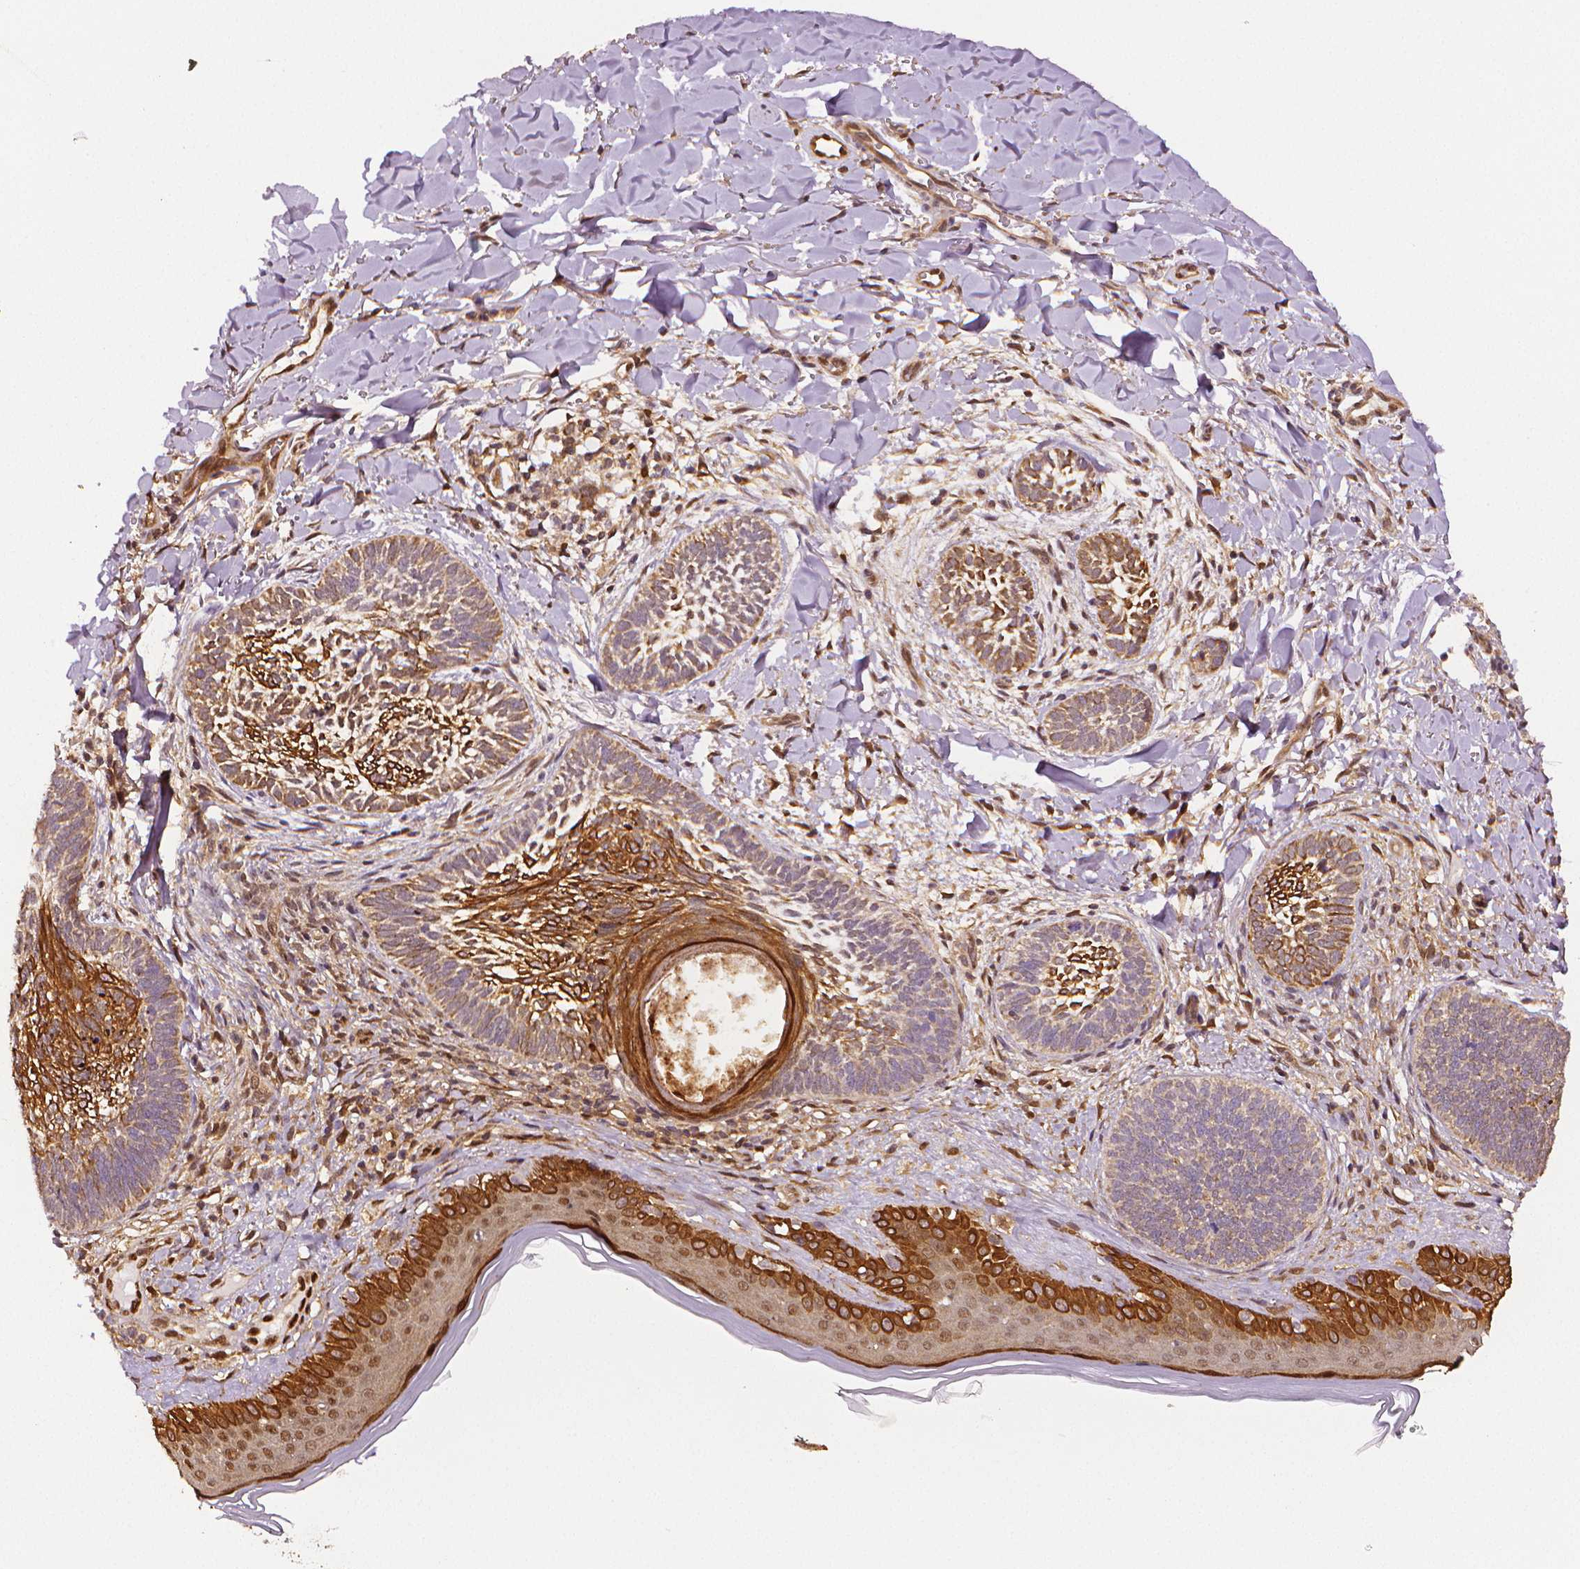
{"staining": {"intensity": "moderate", "quantity": "25%-75%", "location": "cytoplasmic/membranous"}, "tissue": "skin cancer", "cell_type": "Tumor cells", "image_type": "cancer", "snomed": [{"axis": "morphology", "description": "Normal tissue, NOS"}, {"axis": "morphology", "description": "Basal cell carcinoma"}, {"axis": "topography", "description": "Skin"}], "caption": "Immunohistochemistry (IHC) image of neoplastic tissue: human skin basal cell carcinoma stained using IHC exhibits medium levels of moderate protein expression localized specifically in the cytoplasmic/membranous of tumor cells, appearing as a cytoplasmic/membranous brown color.", "gene": "STAT3", "patient": {"sex": "male", "age": 46}}